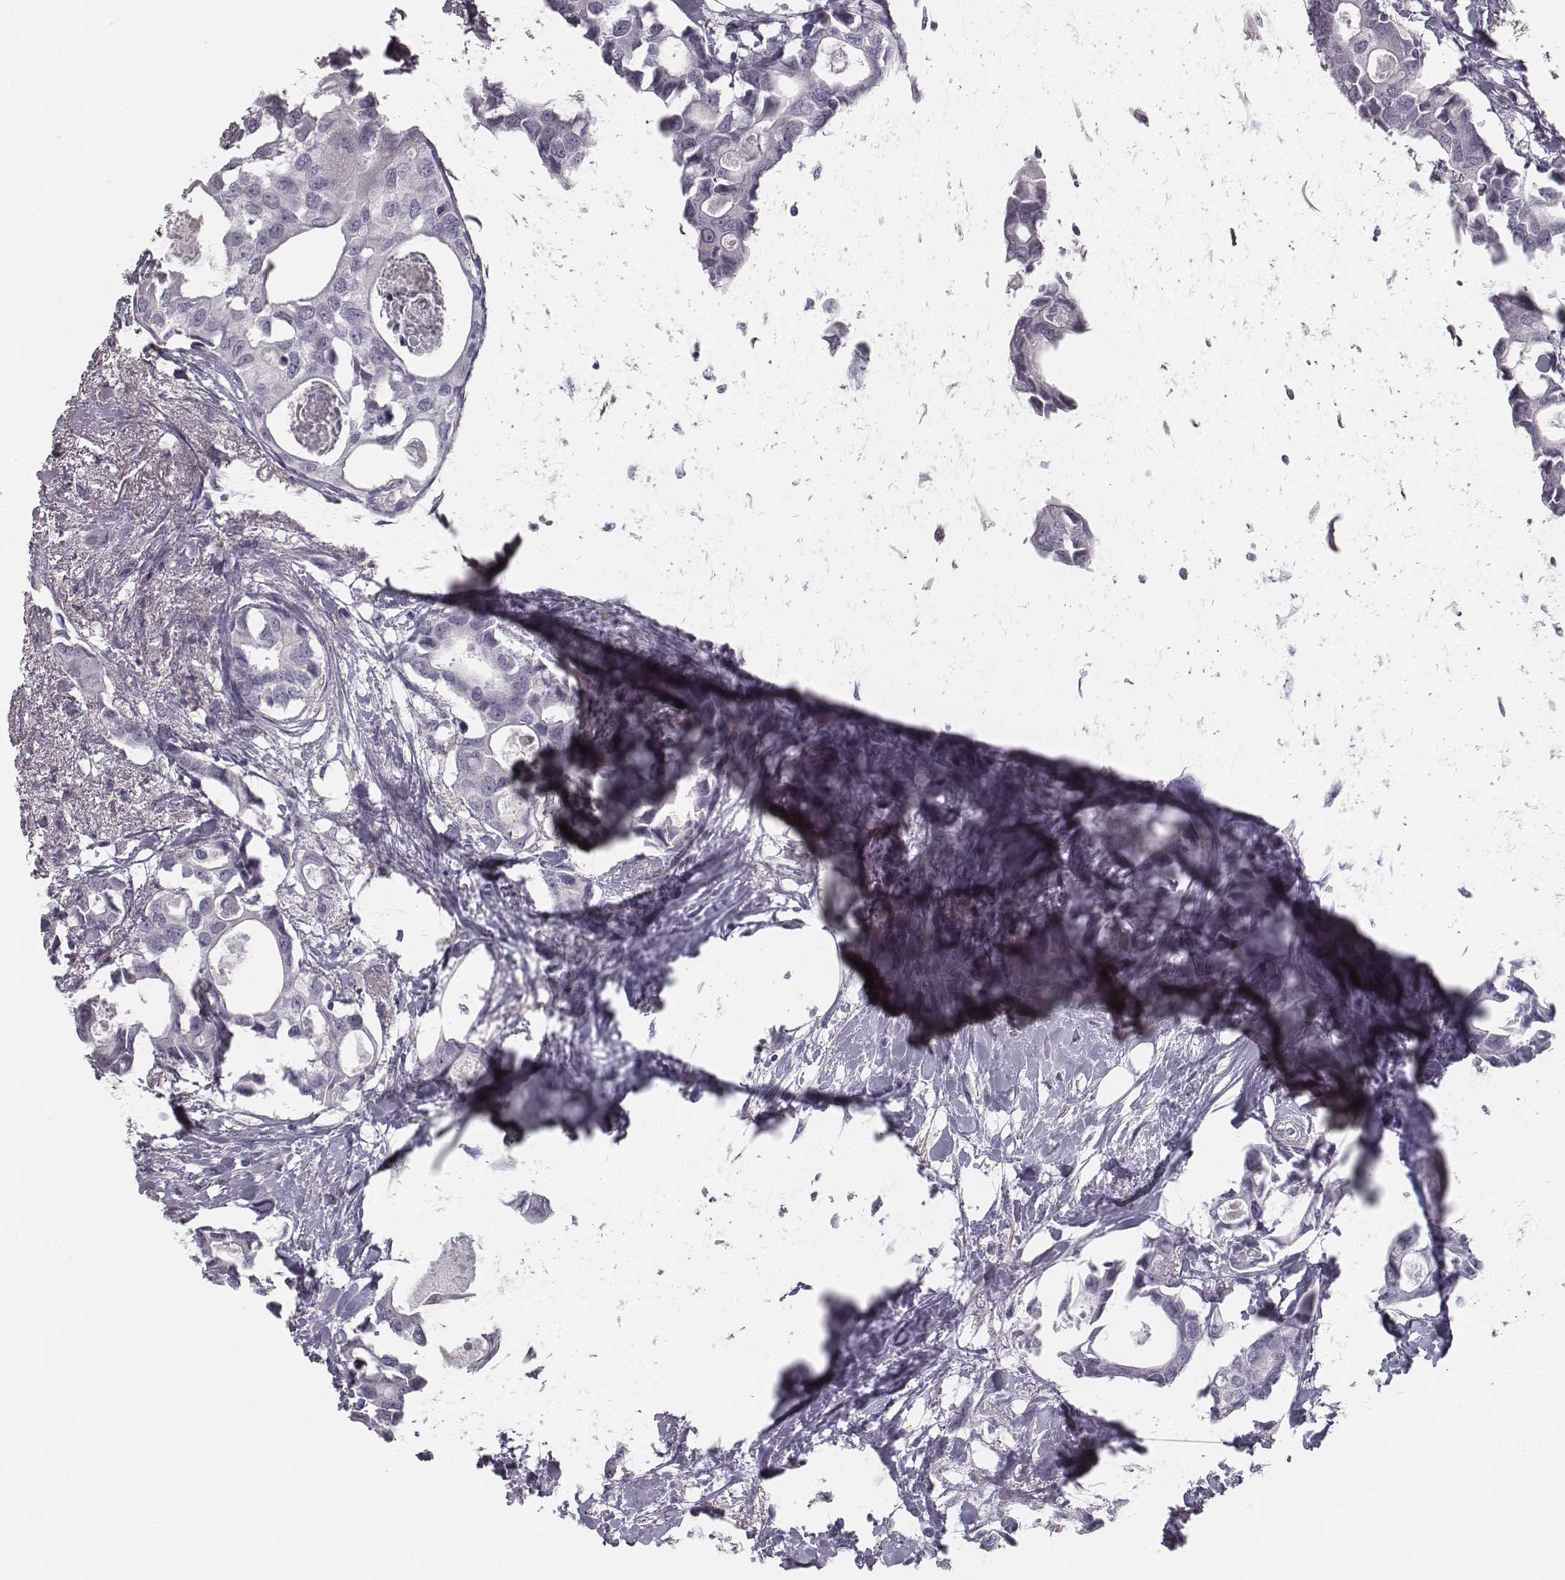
{"staining": {"intensity": "negative", "quantity": "none", "location": "none"}, "tissue": "breast cancer", "cell_type": "Tumor cells", "image_type": "cancer", "snomed": [{"axis": "morphology", "description": "Duct carcinoma"}, {"axis": "topography", "description": "Breast"}], "caption": "Tumor cells show no significant expression in breast cancer.", "gene": "SEPTIN14", "patient": {"sex": "female", "age": 83}}